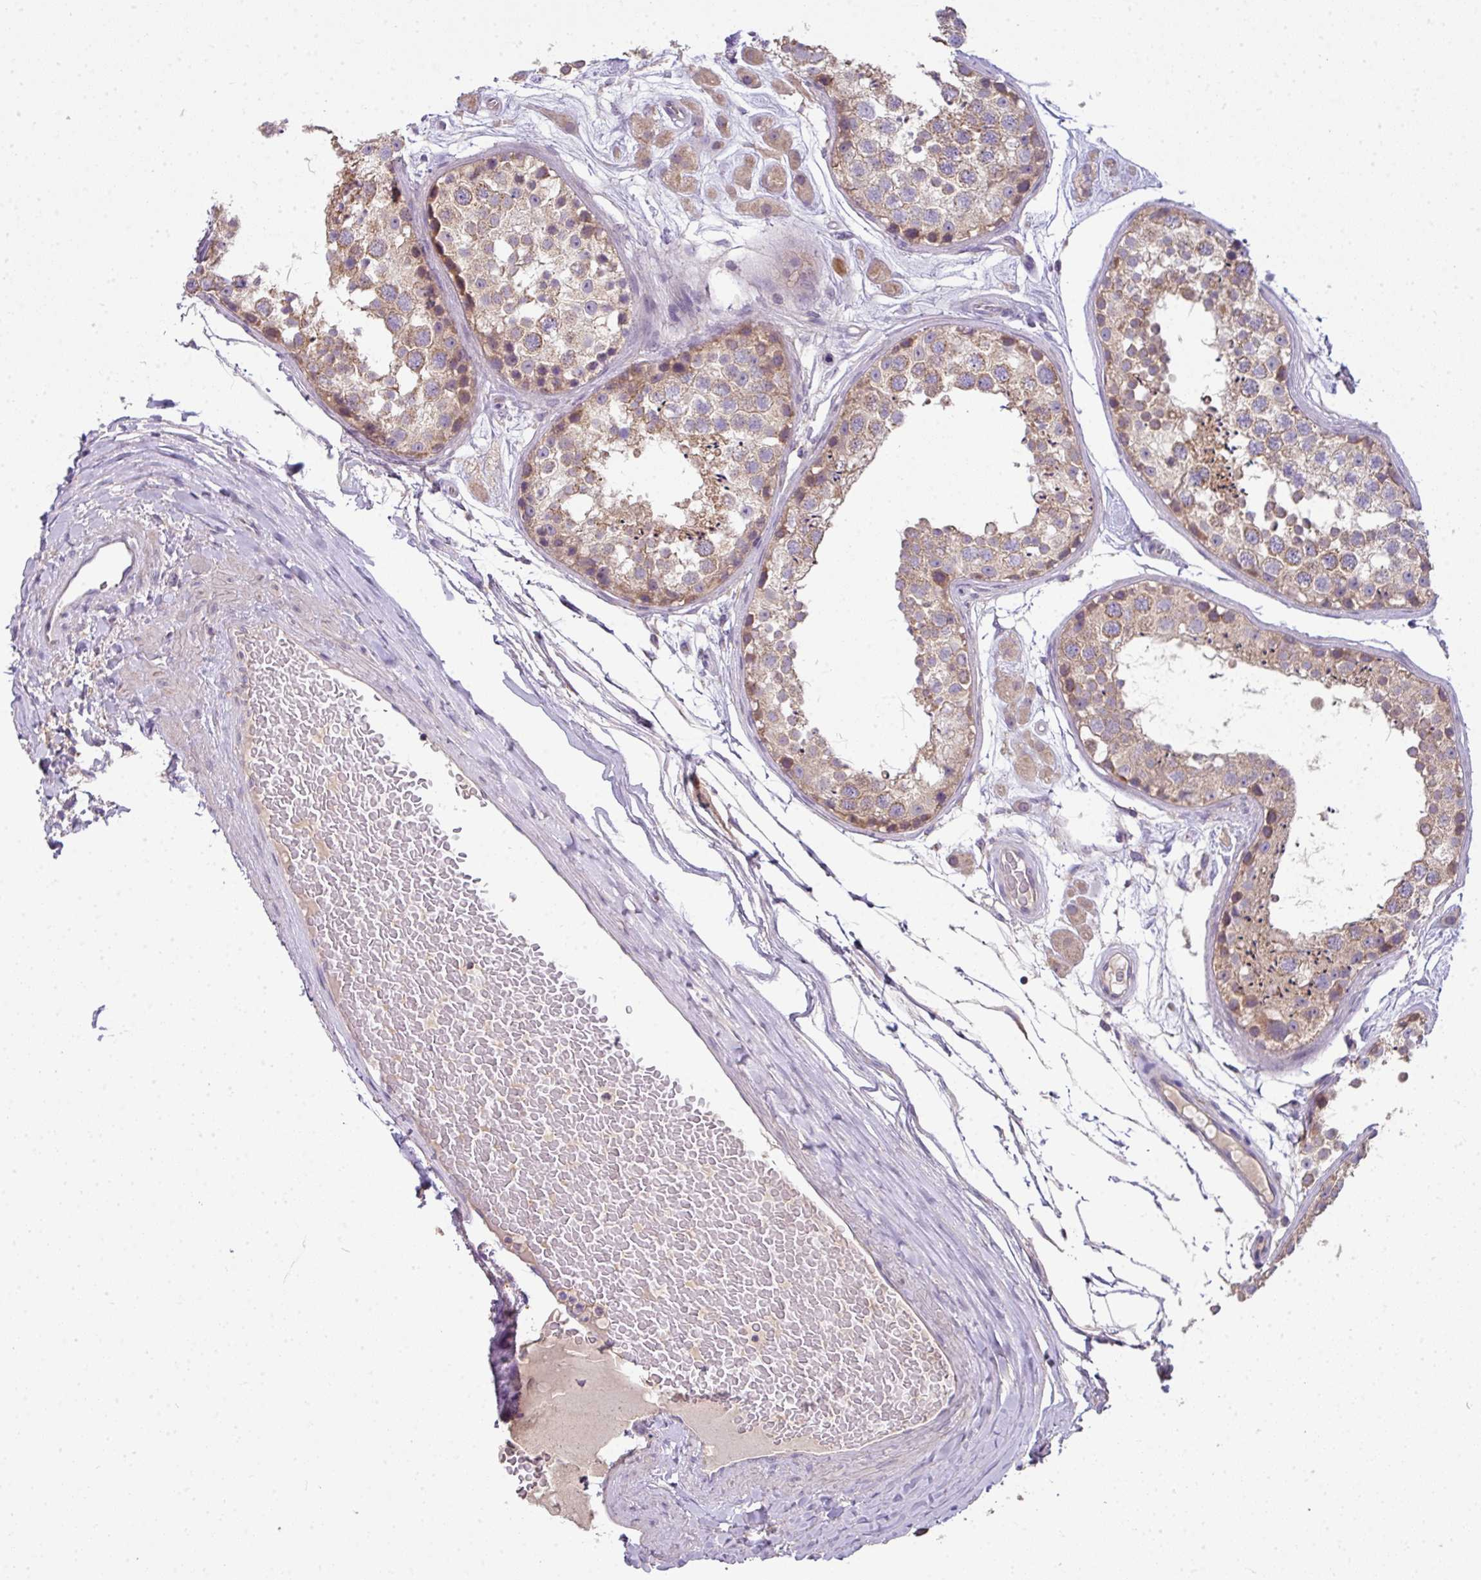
{"staining": {"intensity": "moderate", "quantity": ">75%", "location": "cytoplasmic/membranous"}, "tissue": "testis", "cell_type": "Cells in seminiferous ducts", "image_type": "normal", "snomed": [{"axis": "morphology", "description": "Normal tissue, NOS"}, {"axis": "topography", "description": "Testis"}], "caption": "Moderate cytoplasmic/membranous staining is appreciated in approximately >75% of cells in seminiferous ducts in benign testis. The protein of interest is shown in brown color, while the nuclei are stained blue.", "gene": "PALS2", "patient": {"sex": "male", "age": 25}}